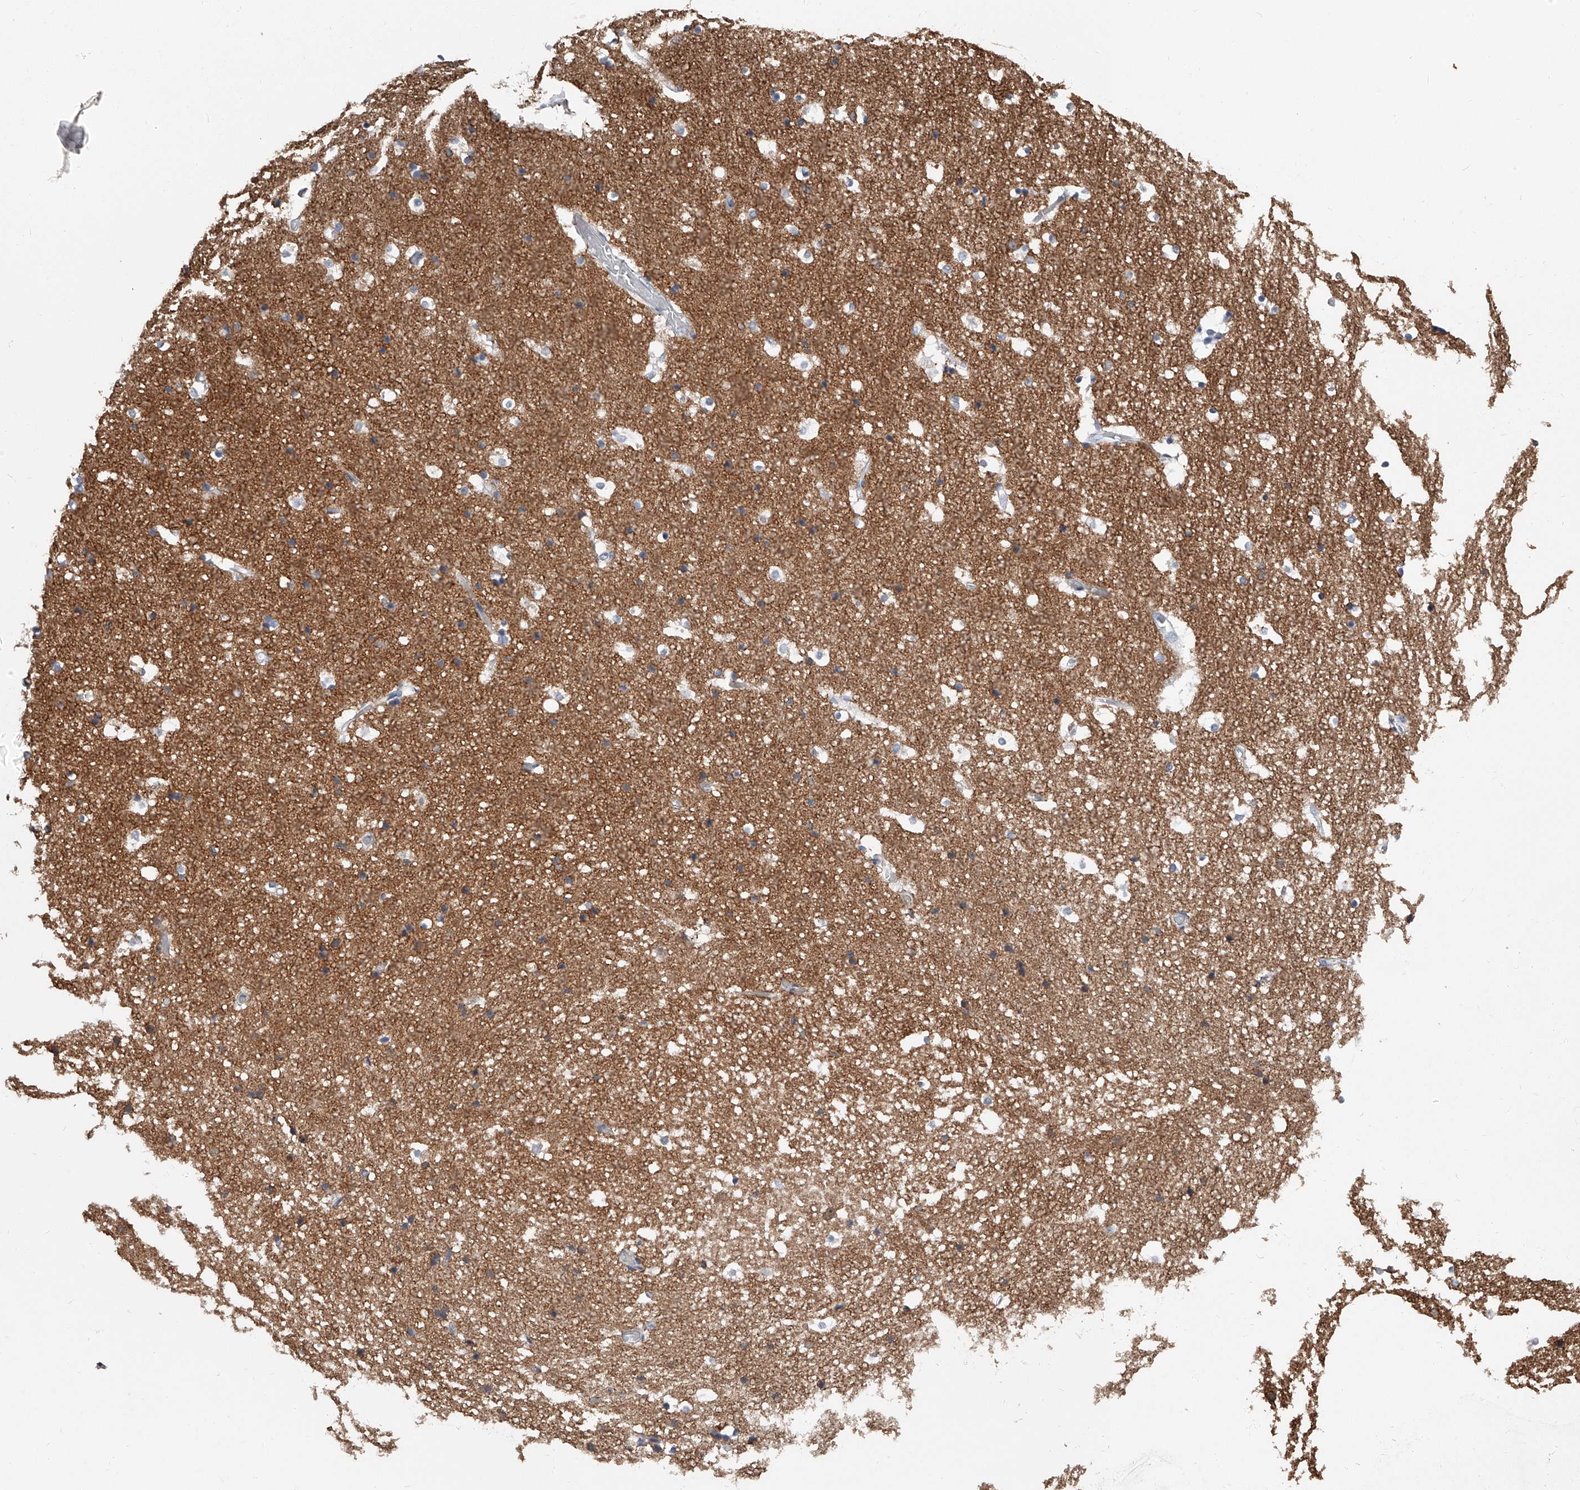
{"staining": {"intensity": "weak", "quantity": "<25%", "location": "cytoplasmic/membranous"}, "tissue": "hippocampus", "cell_type": "Glial cells", "image_type": "normal", "snomed": [{"axis": "morphology", "description": "Normal tissue, NOS"}, {"axis": "topography", "description": "Hippocampus"}], "caption": "The IHC photomicrograph has no significant positivity in glial cells of hippocampus.", "gene": "PACSIN1", "patient": {"sex": "female", "age": 52}}